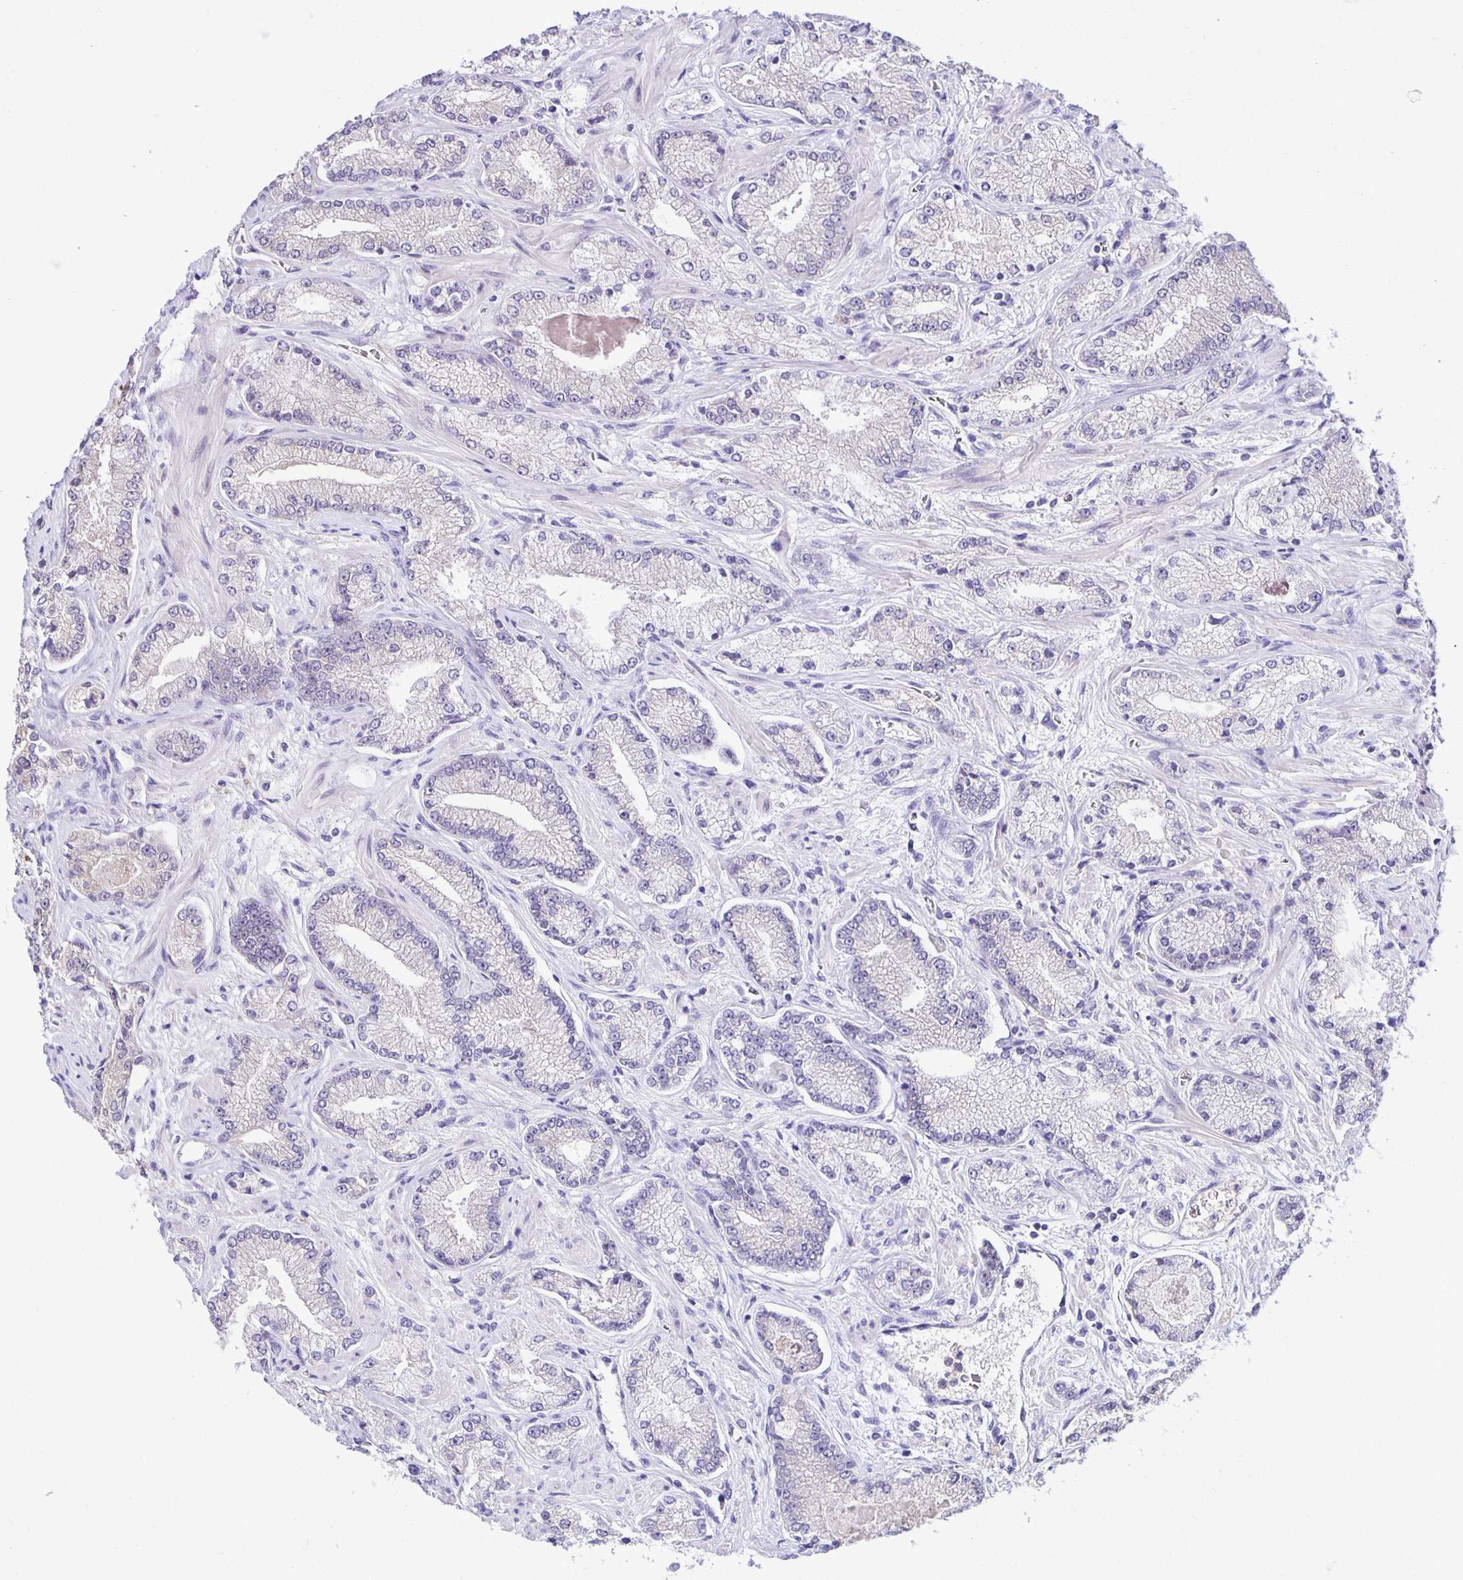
{"staining": {"intensity": "negative", "quantity": "none", "location": "none"}, "tissue": "prostate cancer", "cell_type": "Tumor cells", "image_type": "cancer", "snomed": [{"axis": "morphology", "description": "Normal tissue, NOS"}, {"axis": "morphology", "description": "Adenocarcinoma, High grade"}, {"axis": "topography", "description": "Prostate"}, {"axis": "topography", "description": "Peripheral nerve tissue"}], "caption": "A high-resolution micrograph shows IHC staining of prostate adenocarcinoma (high-grade), which reveals no significant positivity in tumor cells.", "gene": "MIEN1", "patient": {"sex": "male", "age": 68}}